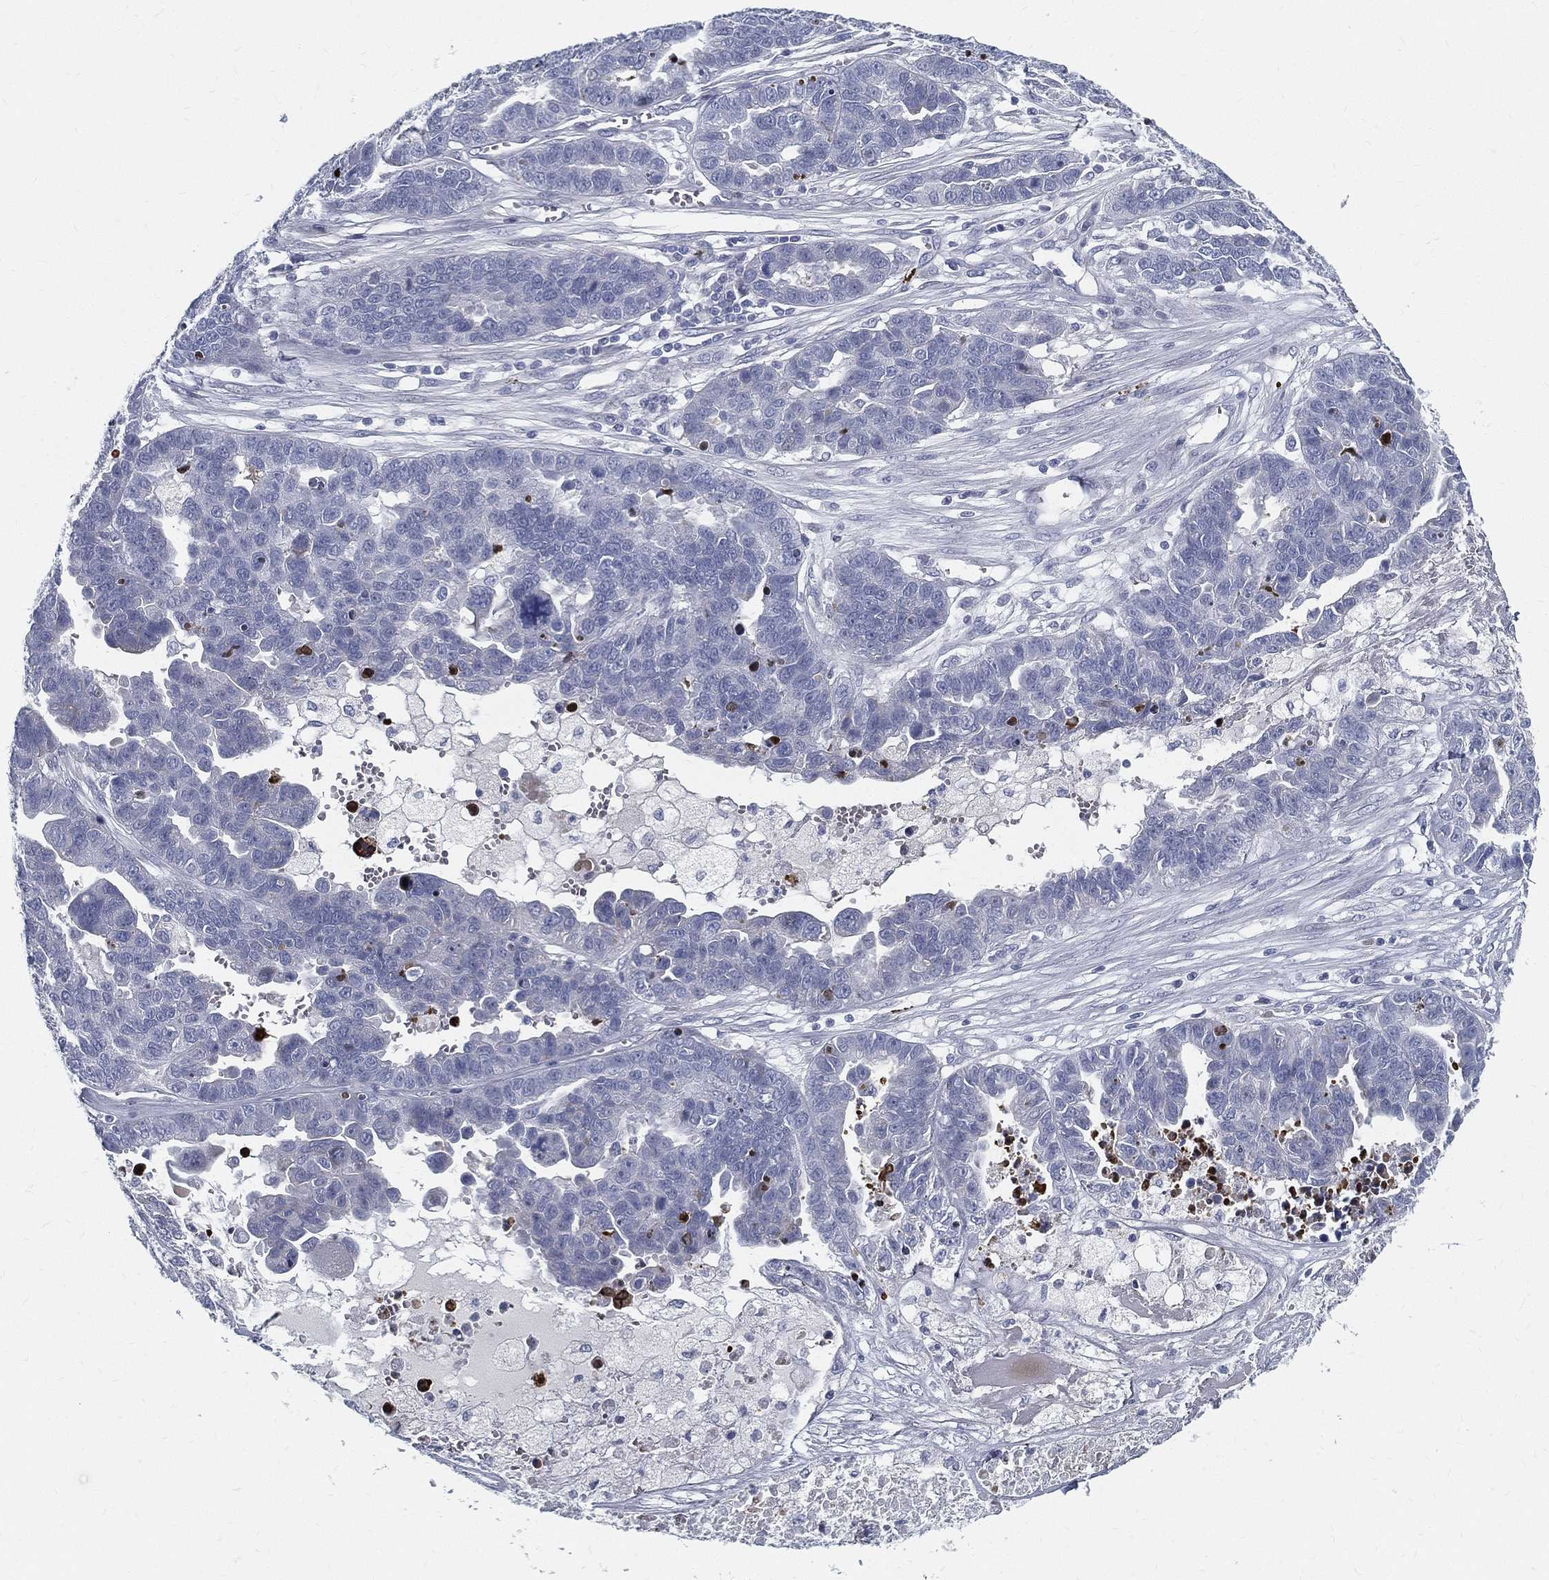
{"staining": {"intensity": "negative", "quantity": "none", "location": "none"}, "tissue": "ovarian cancer", "cell_type": "Tumor cells", "image_type": "cancer", "snomed": [{"axis": "morphology", "description": "Cystadenocarcinoma, serous, NOS"}, {"axis": "topography", "description": "Ovary"}], "caption": "The micrograph exhibits no significant expression in tumor cells of ovarian serous cystadenocarcinoma.", "gene": "SPPL2C", "patient": {"sex": "female", "age": 87}}